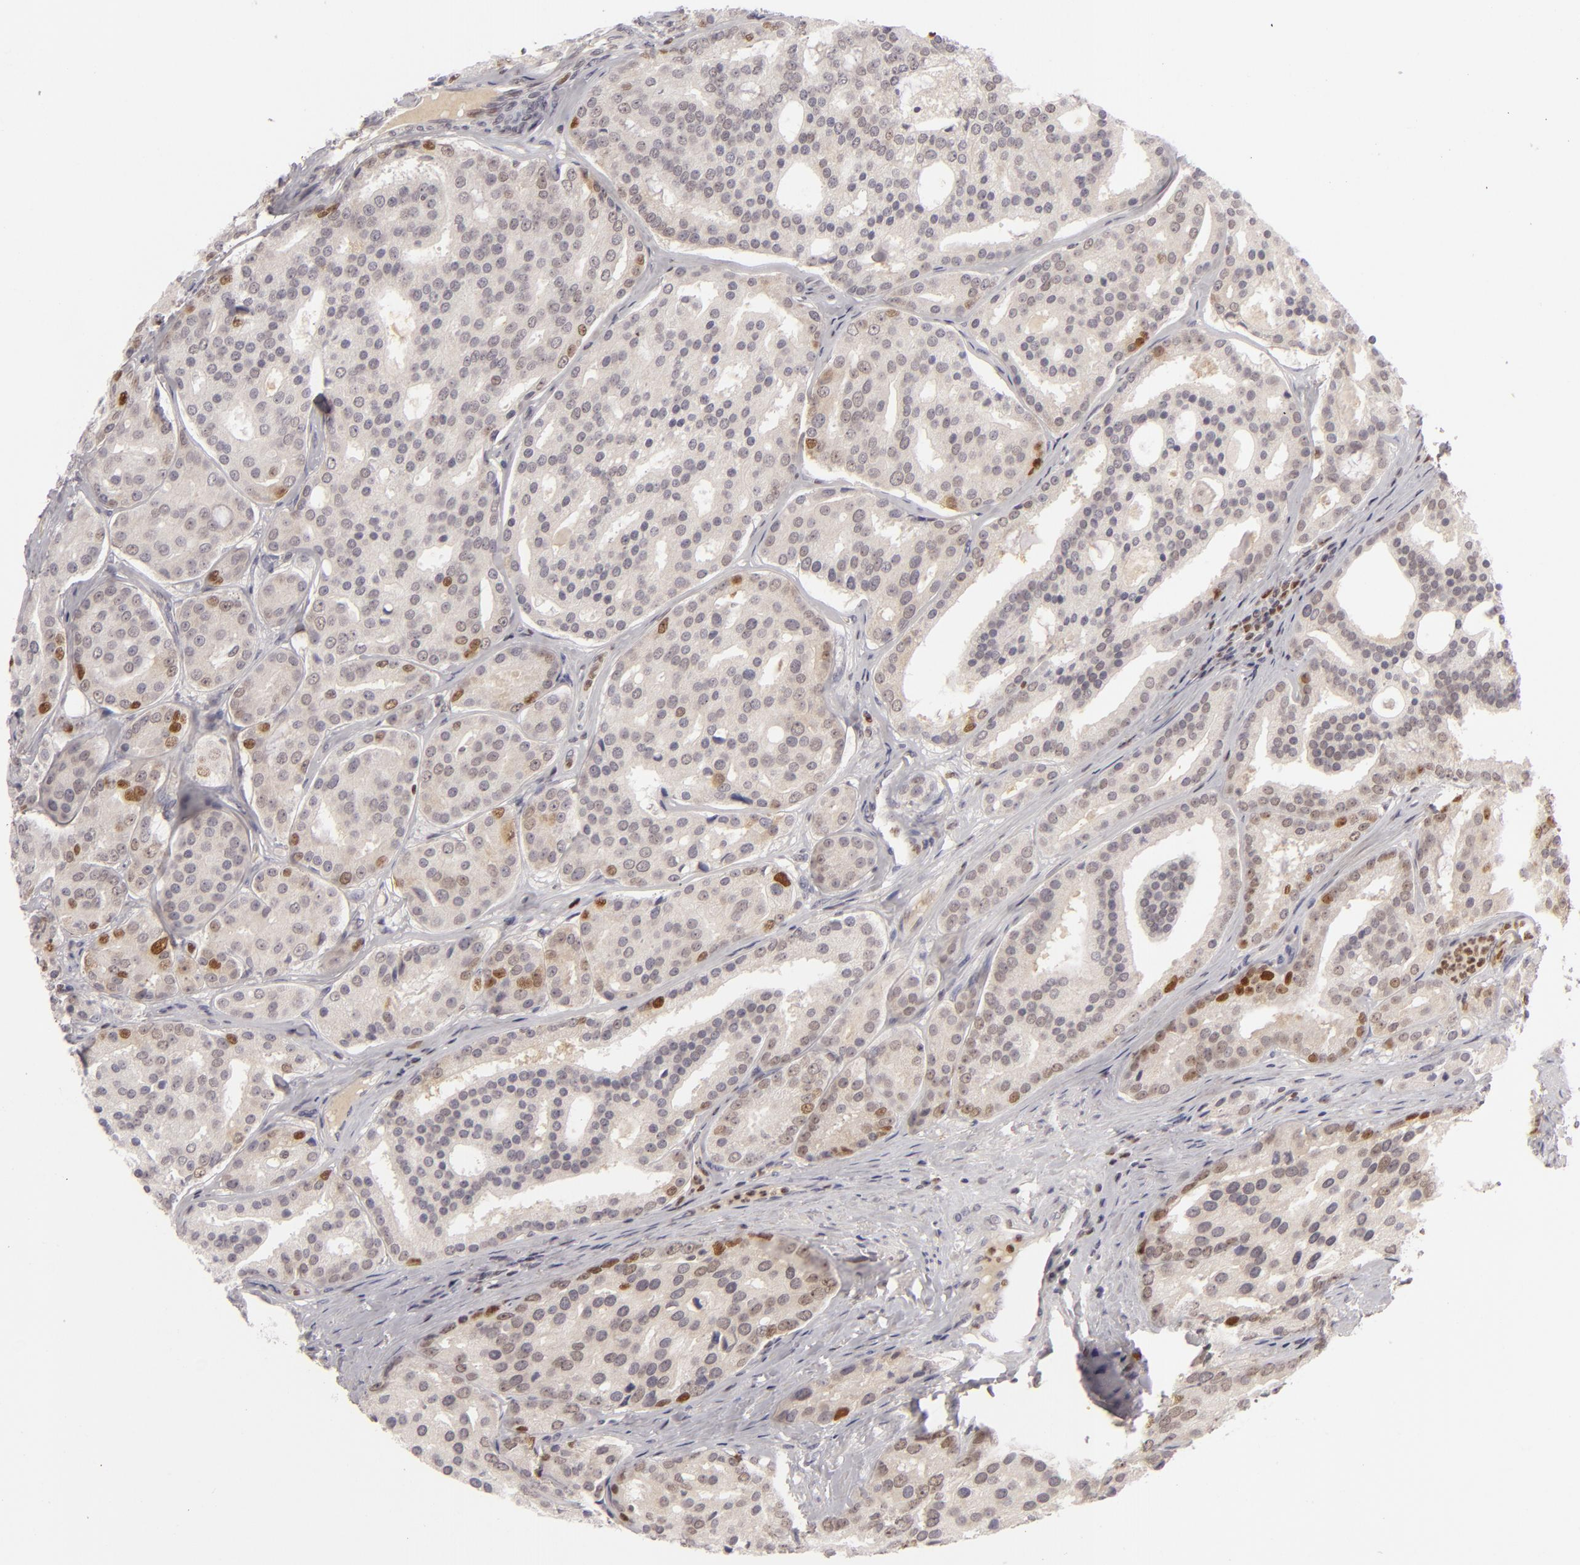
{"staining": {"intensity": "strong", "quantity": "<25%", "location": "nuclear"}, "tissue": "prostate cancer", "cell_type": "Tumor cells", "image_type": "cancer", "snomed": [{"axis": "morphology", "description": "Adenocarcinoma, High grade"}, {"axis": "topography", "description": "Prostate"}], "caption": "This image exhibits immunohistochemistry (IHC) staining of prostate high-grade adenocarcinoma, with medium strong nuclear positivity in approximately <25% of tumor cells.", "gene": "FEN1", "patient": {"sex": "male", "age": 64}}